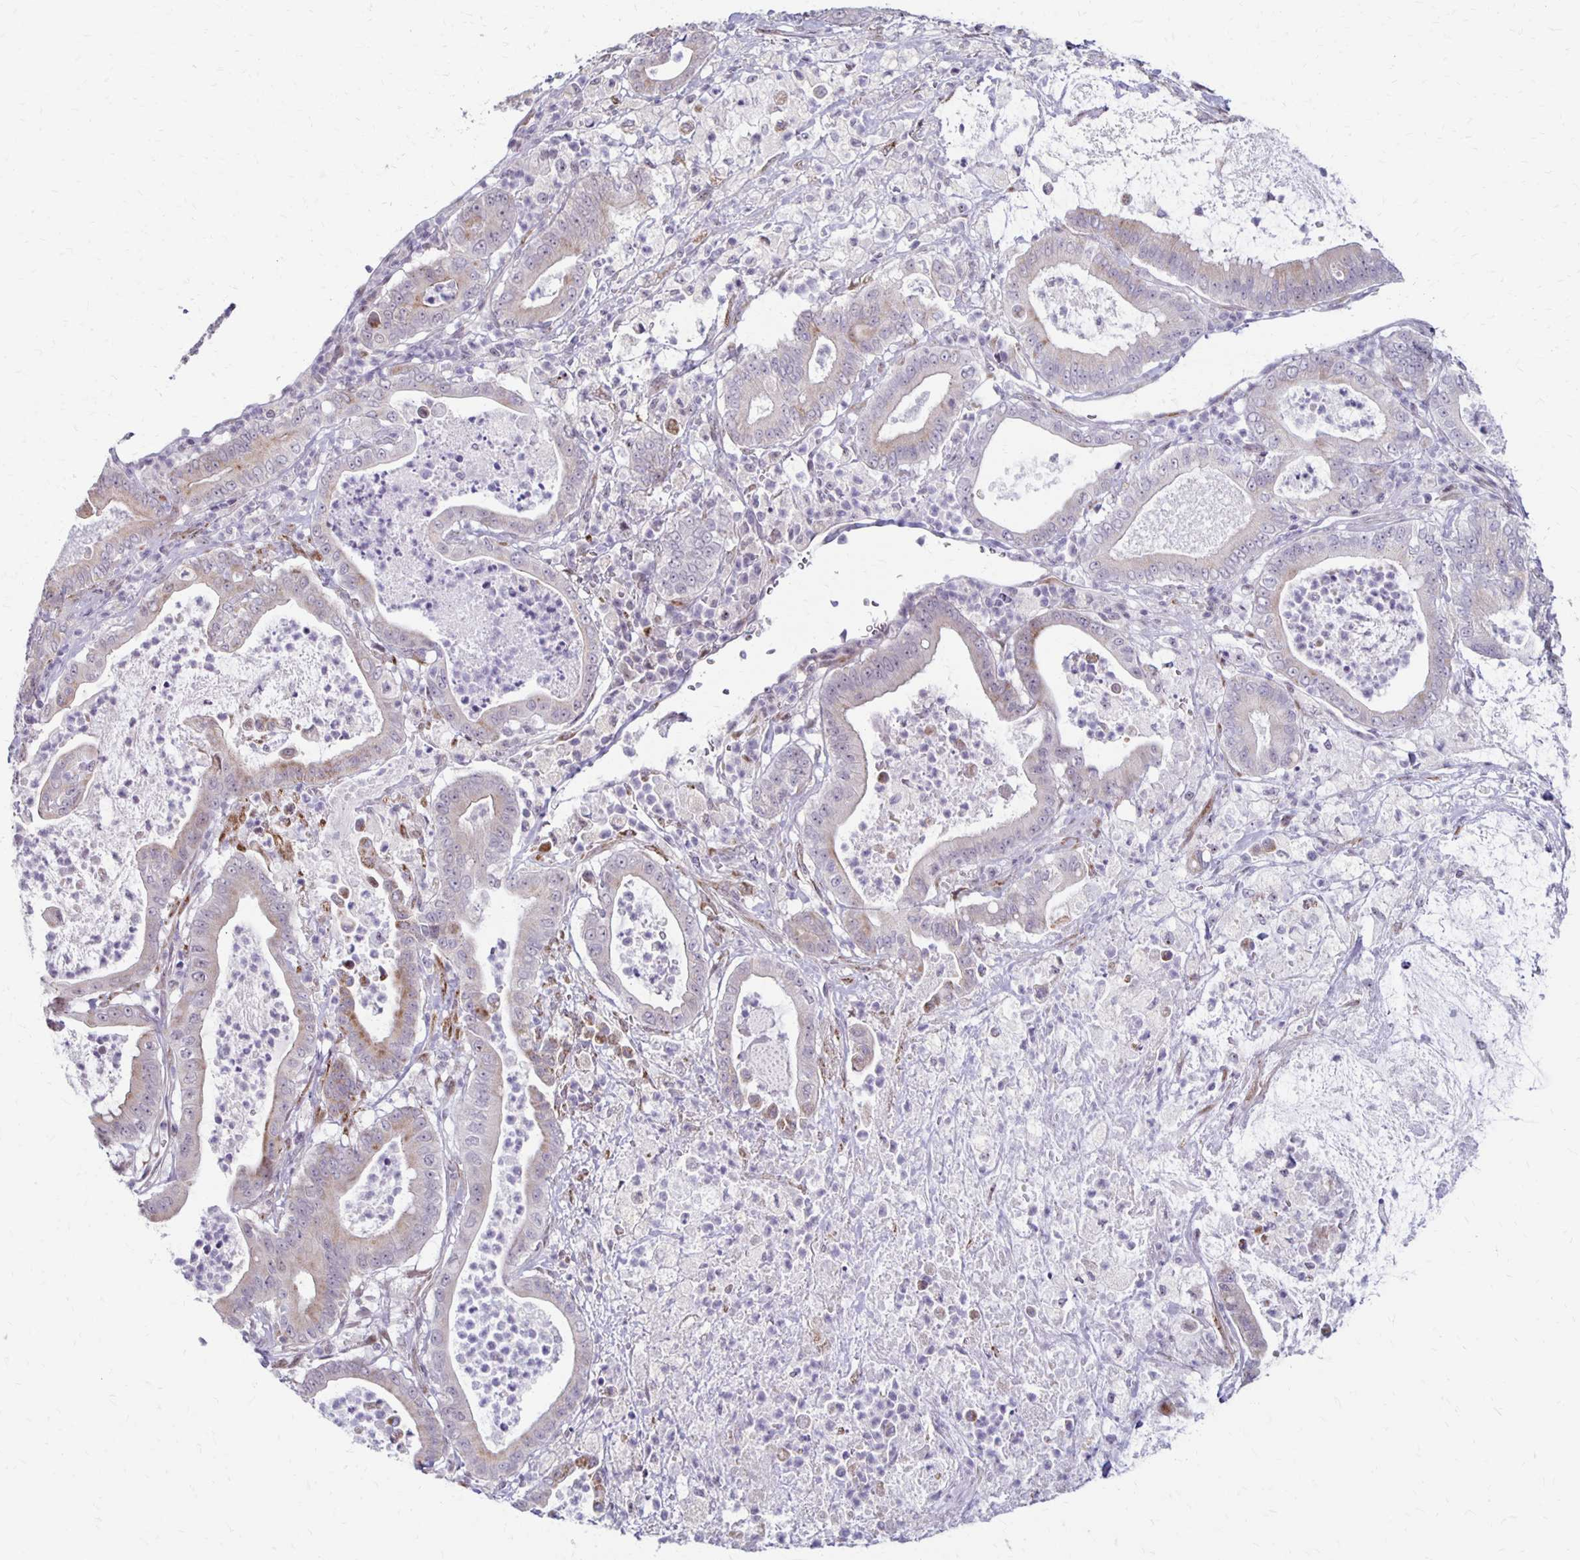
{"staining": {"intensity": "weak", "quantity": "<25%", "location": "cytoplasmic/membranous"}, "tissue": "pancreatic cancer", "cell_type": "Tumor cells", "image_type": "cancer", "snomed": [{"axis": "morphology", "description": "Adenocarcinoma, NOS"}, {"axis": "topography", "description": "Pancreas"}], "caption": "Immunohistochemical staining of pancreatic cancer exhibits no significant positivity in tumor cells.", "gene": "DAGLA", "patient": {"sex": "male", "age": 71}}